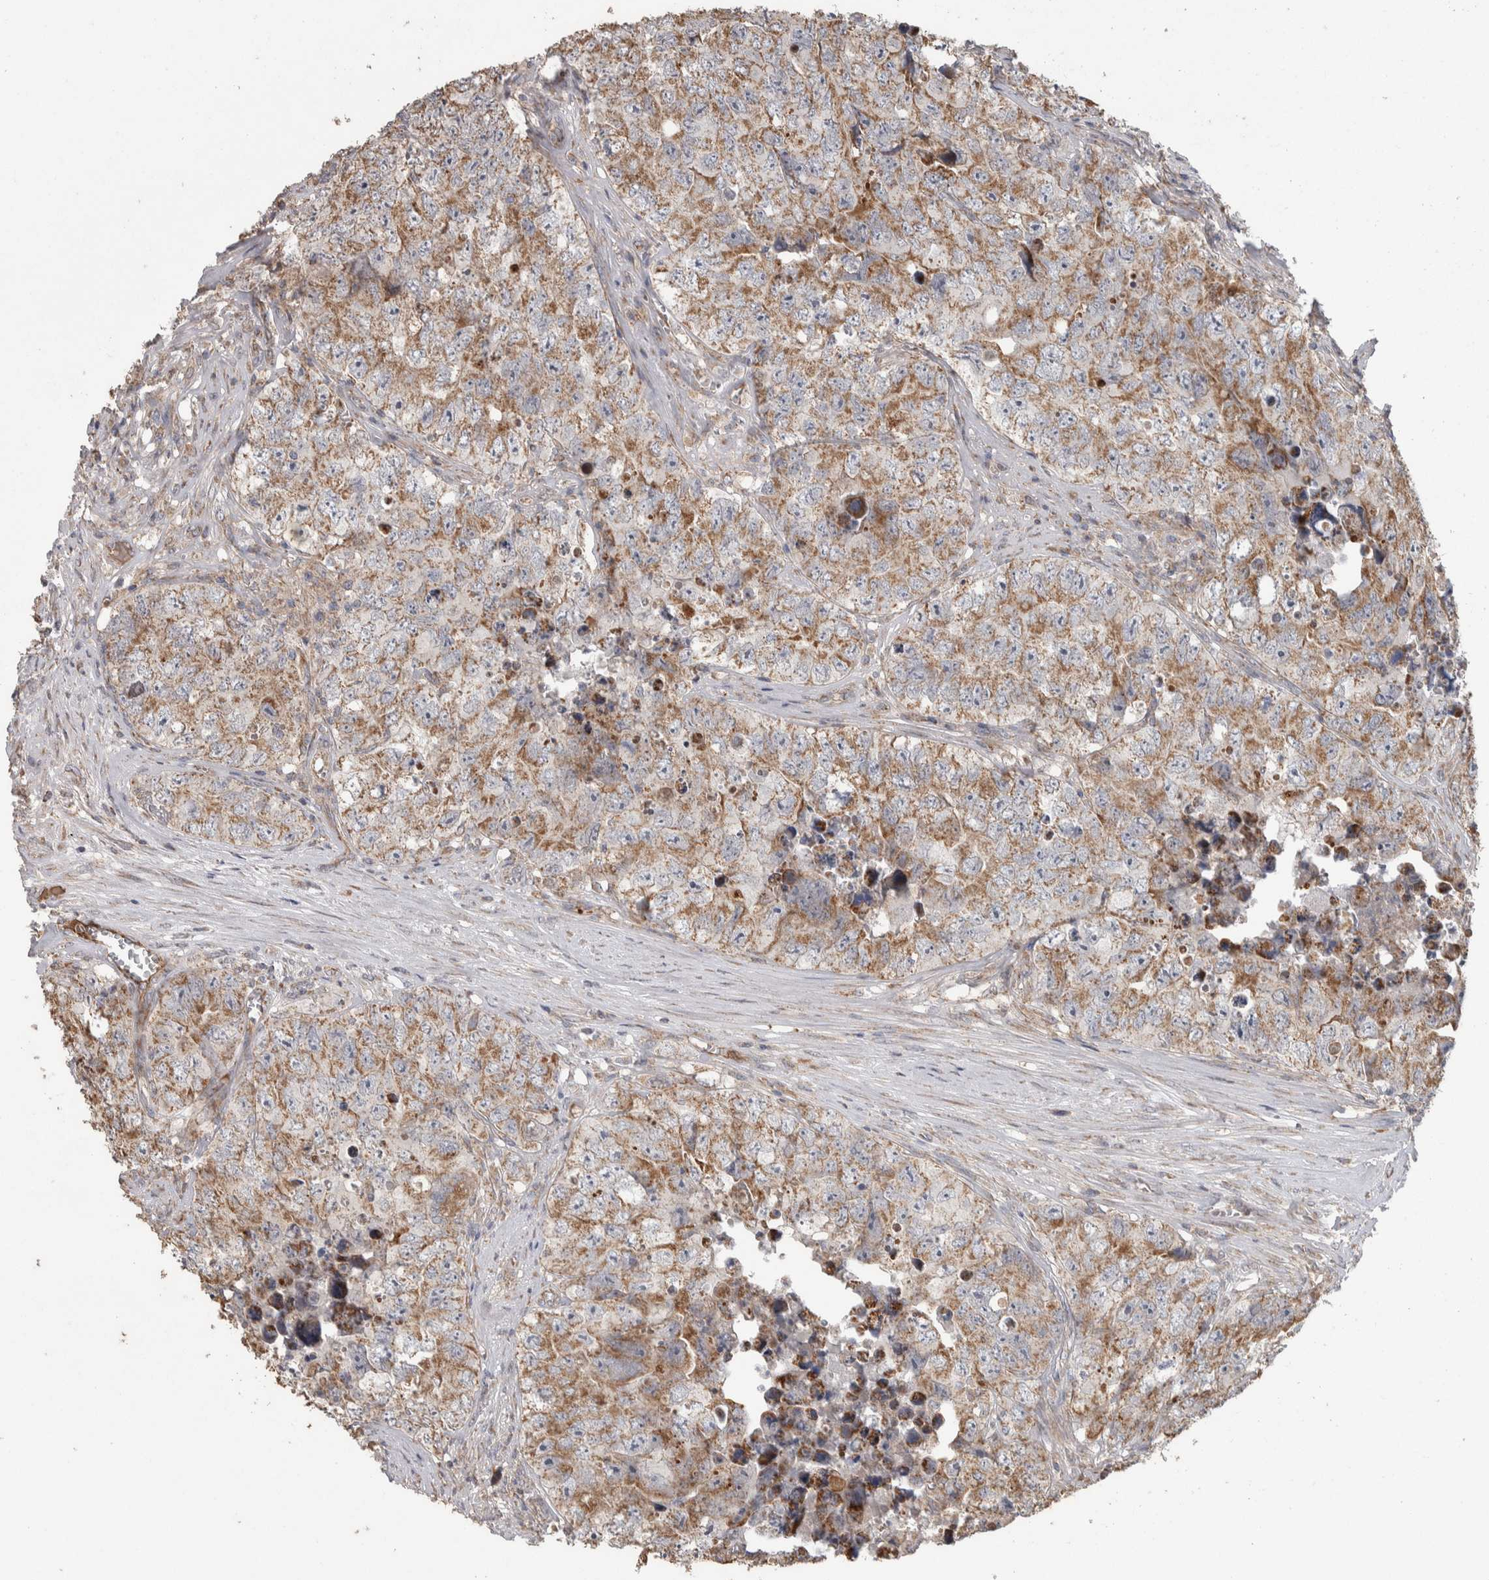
{"staining": {"intensity": "moderate", "quantity": ">75%", "location": "cytoplasmic/membranous"}, "tissue": "testis cancer", "cell_type": "Tumor cells", "image_type": "cancer", "snomed": [{"axis": "morphology", "description": "Seminoma, NOS"}, {"axis": "morphology", "description": "Carcinoma, Embryonal, NOS"}, {"axis": "topography", "description": "Testis"}], "caption": "Testis cancer stained for a protein (brown) shows moderate cytoplasmic/membranous positive positivity in approximately >75% of tumor cells.", "gene": "SCO1", "patient": {"sex": "male", "age": 43}}